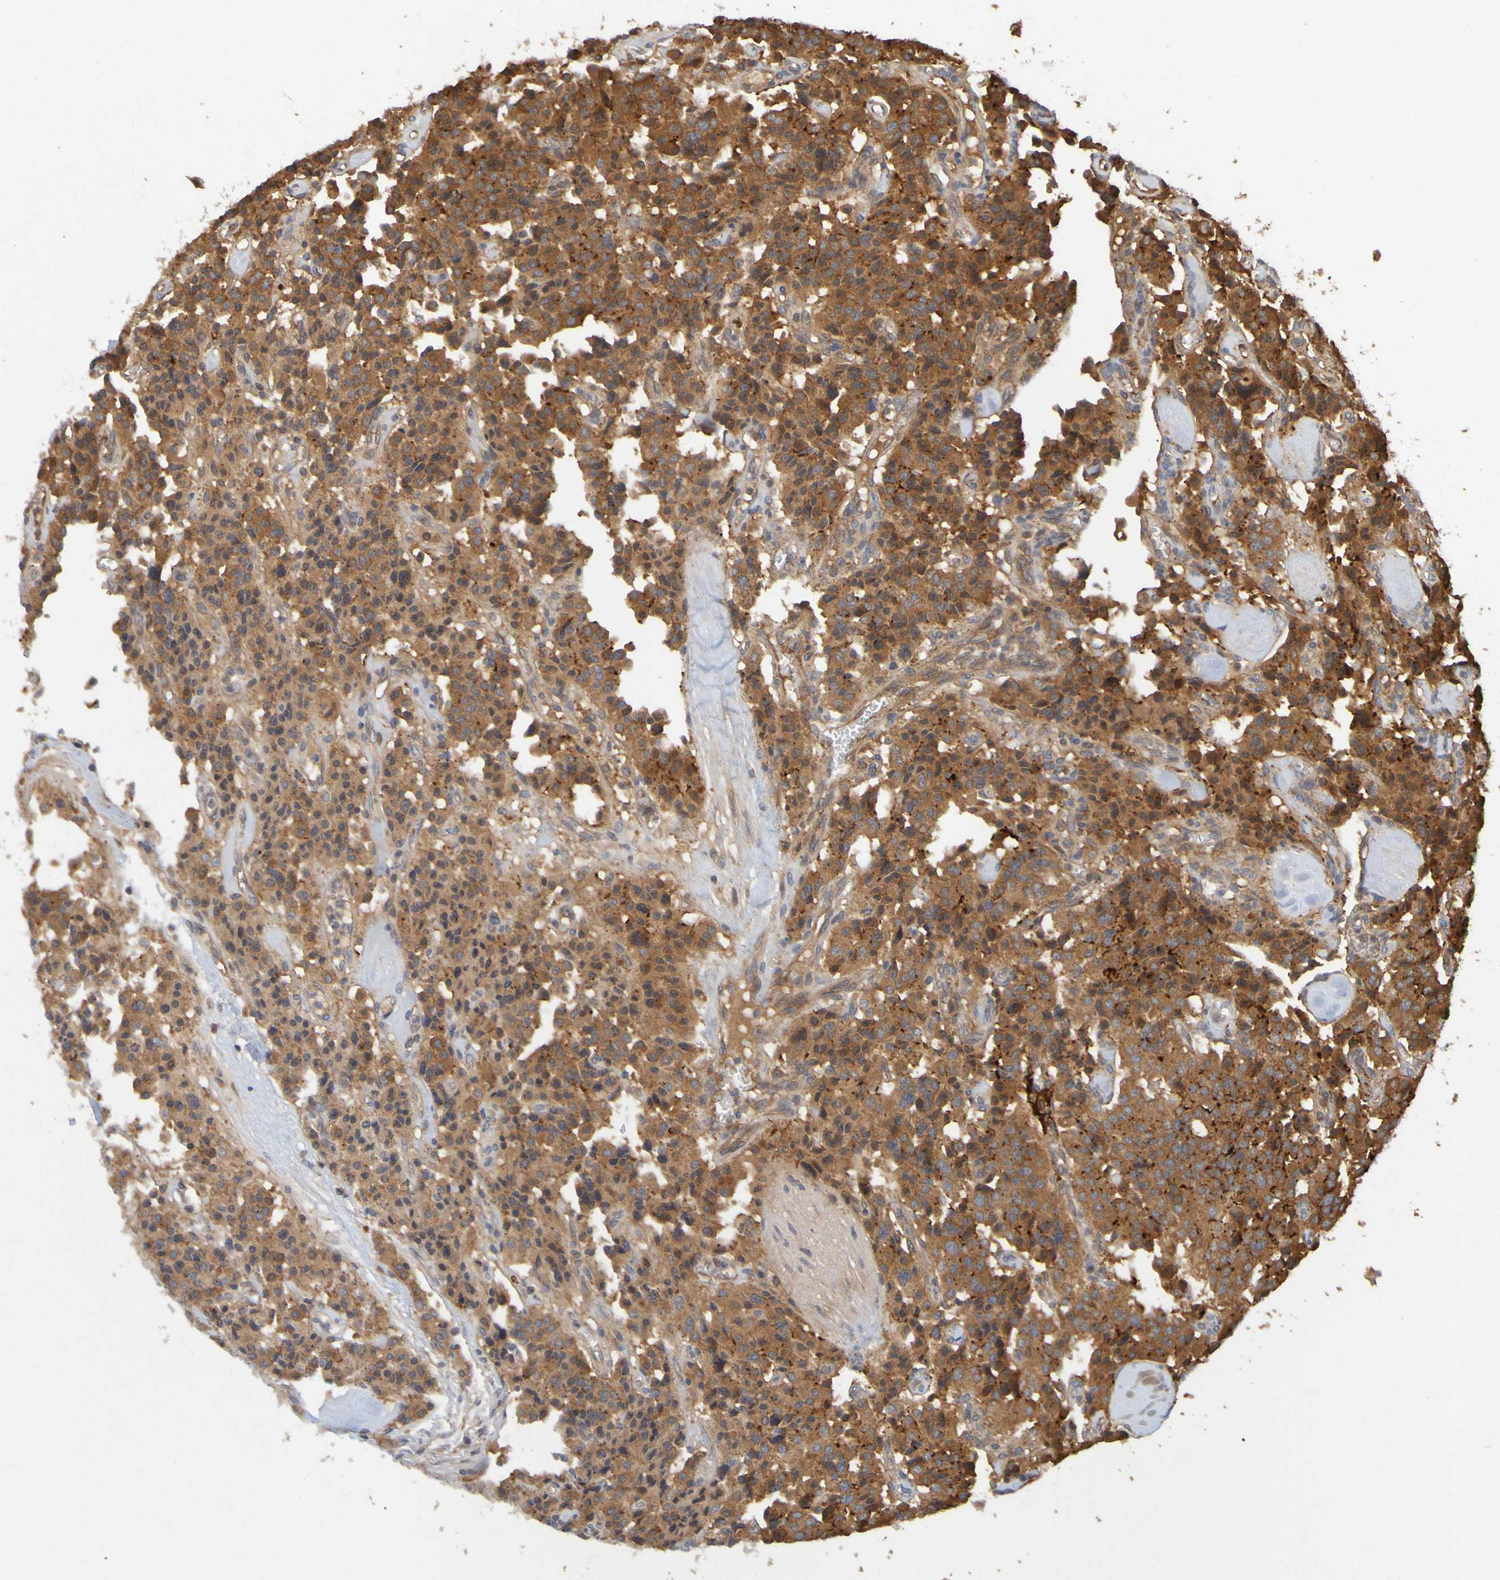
{"staining": {"intensity": "strong", "quantity": ">75%", "location": "cytoplasmic/membranous"}, "tissue": "carcinoid", "cell_type": "Tumor cells", "image_type": "cancer", "snomed": [{"axis": "morphology", "description": "Carcinoid, malignant, NOS"}, {"axis": "topography", "description": "Lung"}], "caption": "Immunohistochemical staining of carcinoid (malignant) shows high levels of strong cytoplasmic/membranous protein expression in approximately >75% of tumor cells. (Stains: DAB (3,3'-diaminobenzidine) in brown, nuclei in blue, Microscopy: brightfield microscopy at high magnification).", "gene": "OCRL", "patient": {"sex": "male", "age": 30}}